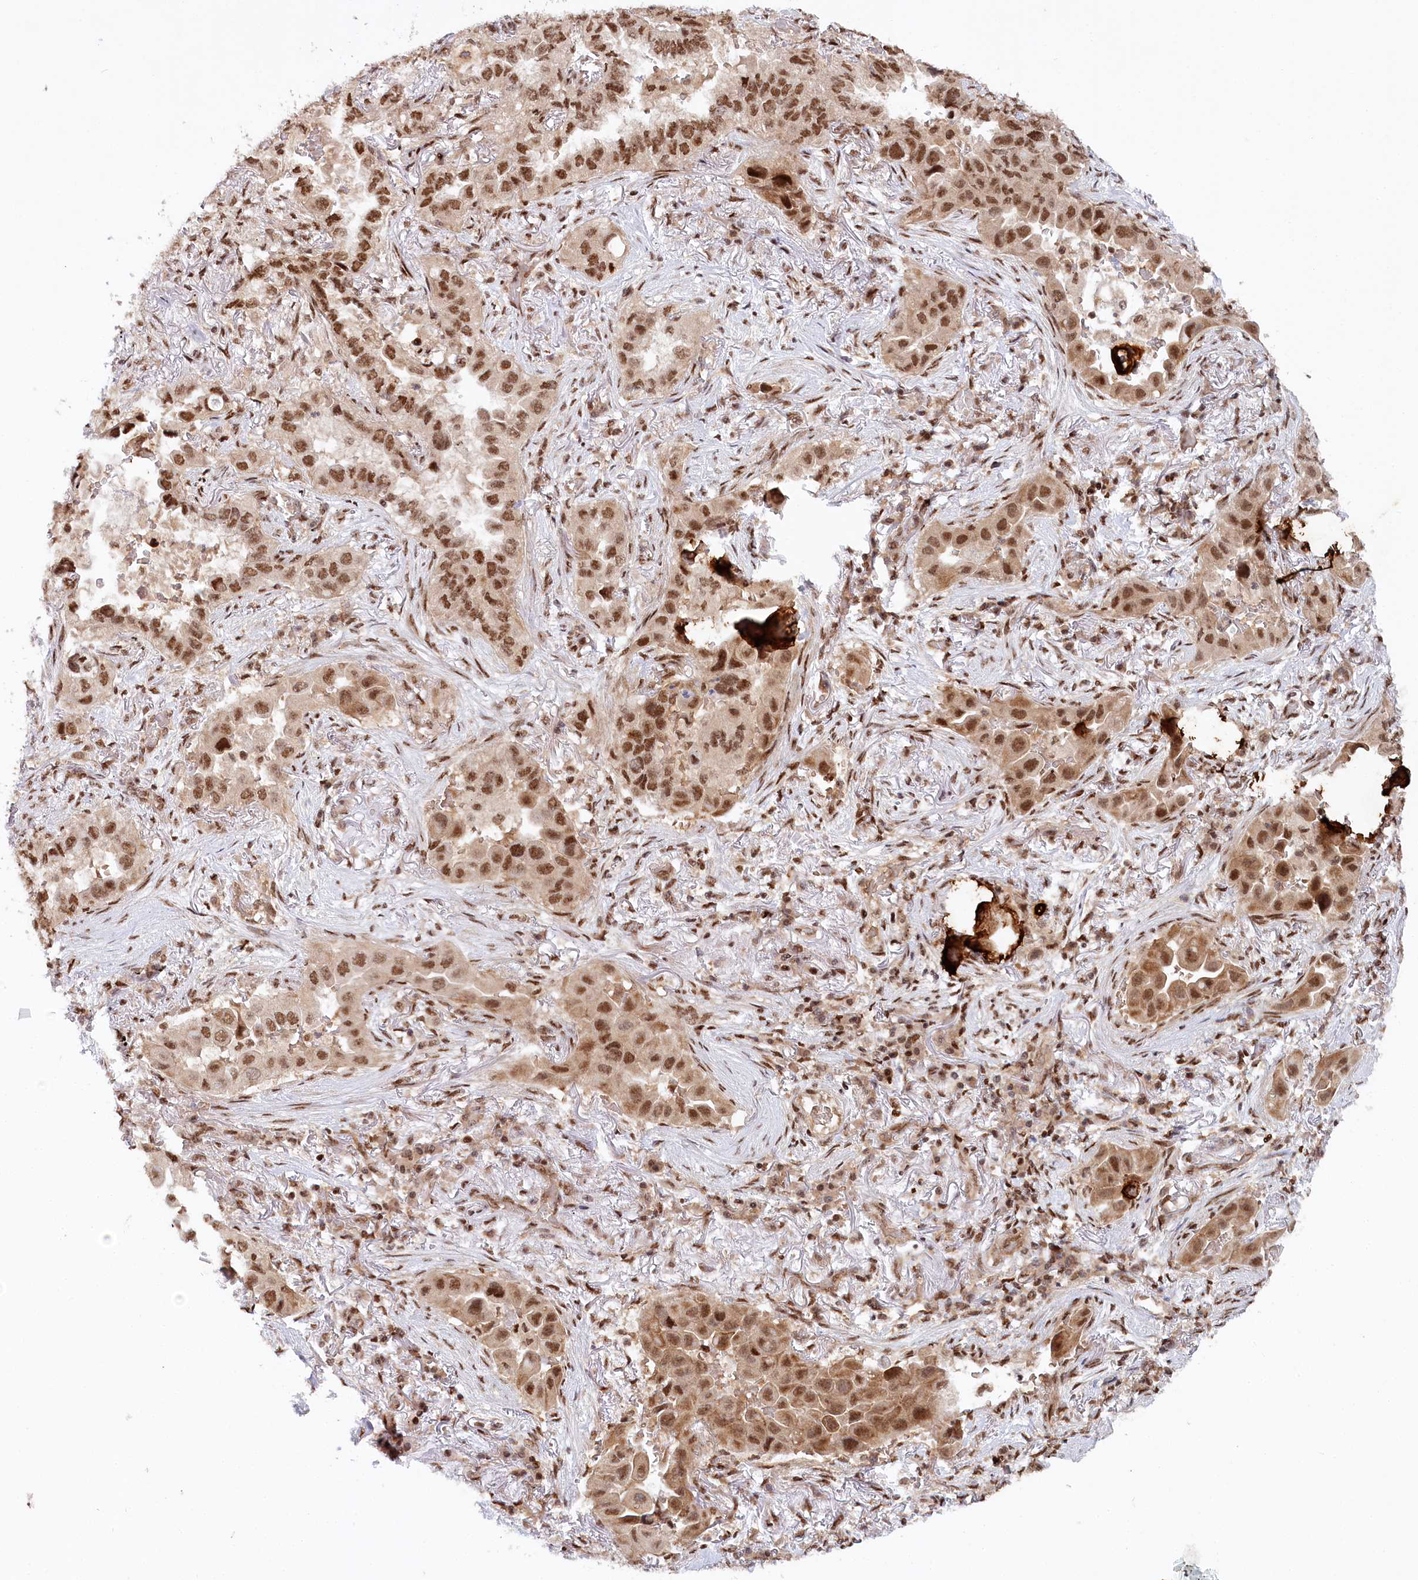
{"staining": {"intensity": "moderate", "quantity": ">75%", "location": "nuclear"}, "tissue": "lung cancer", "cell_type": "Tumor cells", "image_type": "cancer", "snomed": [{"axis": "morphology", "description": "Adenocarcinoma, NOS"}, {"axis": "topography", "description": "Lung"}], "caption": "Adenocarcinoma (lung) tissue reveals moderate nuclear staining in approximately >75% of tumor cells", "gene": "CCDC65", "patient": {"sex": "female", "age": 76}}